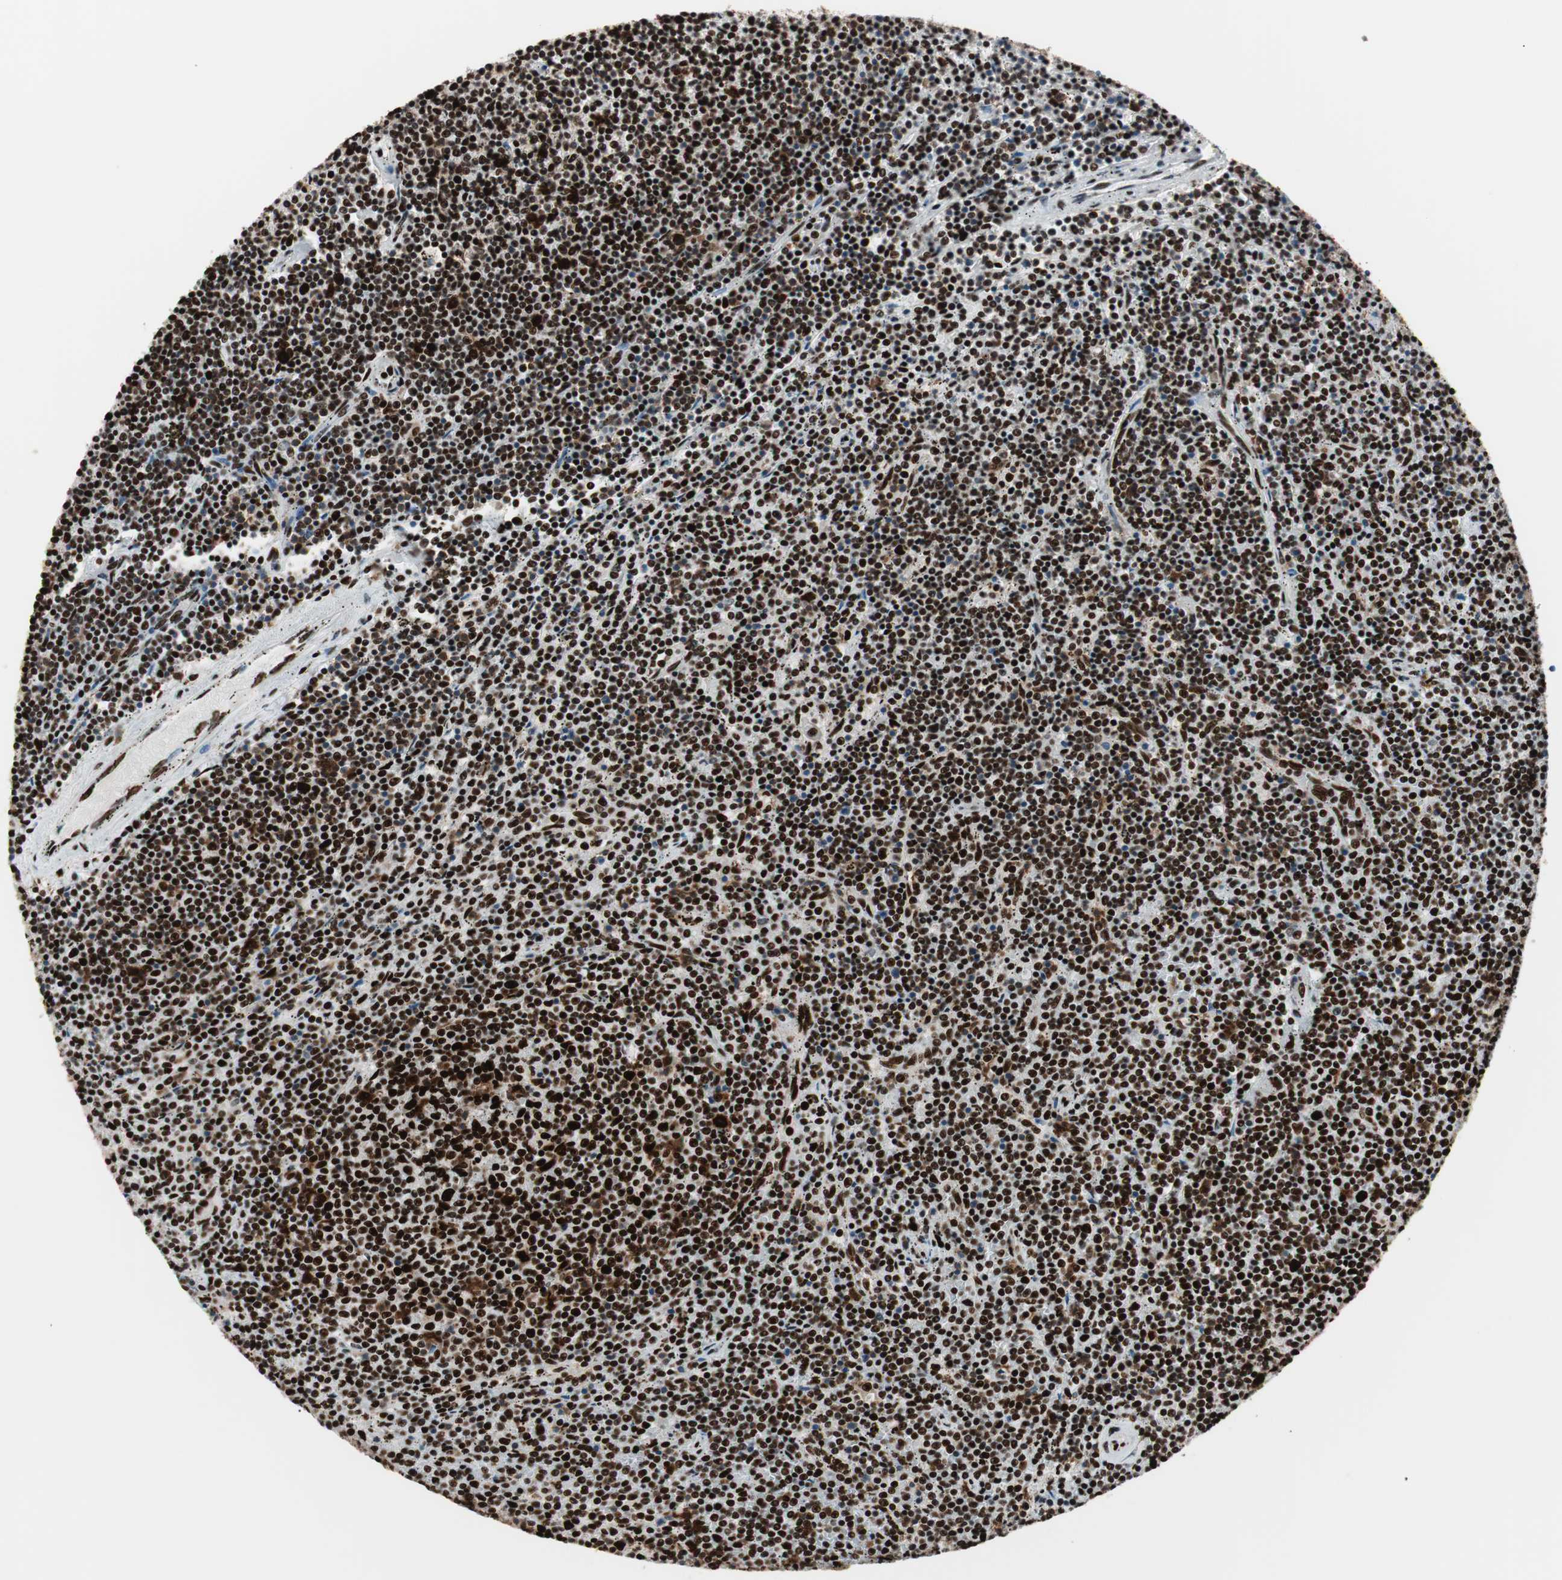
{"staining": {"intensity": "strong", "quantity": ">75%", "location": "nuclear"}, "tissue": "lymphoma", "cell_type": "Tumor cells", "image_type": "cancer", "snomed": [{"axis": "morphology", "description": "Malignant lymphoma, non-Hodgkin's type, Low grade"}, {"axis": "topography", "description": "Spleen"}], "caption": "Low-grade malignant lymphoma, non-Hodgkin's type stained with immunohistochemistry (IHC) displays strong nuclear staining in approximately >75% of tumor cells.", "gene": "PSME3", "patient": {"sex": "female", "age": 50}}